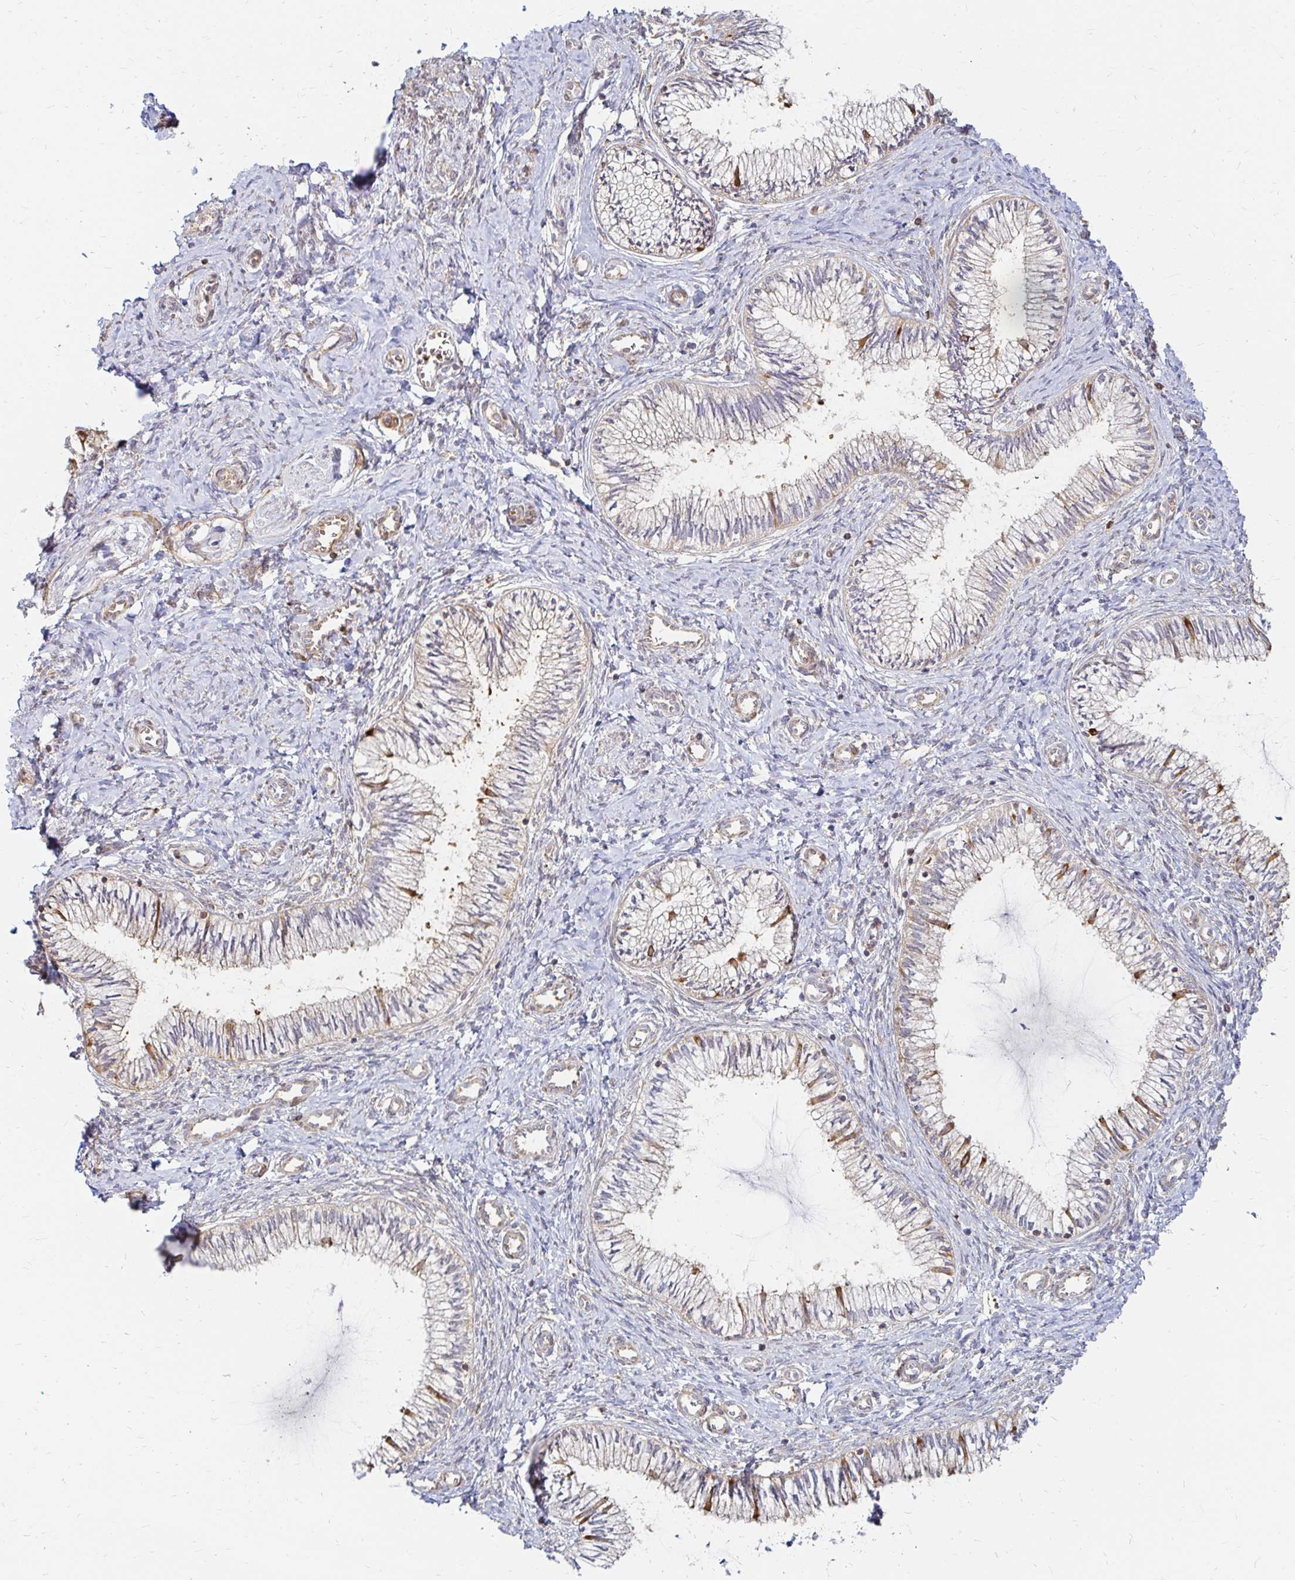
{"staining": {"intensity": "weak", "quantity": "<25%", "location": "cytoplasmic/membranous"}, "tissue": "cervix", "cell_type": "Glandular cells", "image_type": "normal", "snomed": [{"axis": "morphology", "description": "Normal tissue, NOS"}, {"axis": "topography", "description": "Cervix"}], "caption": "Photomicrograph shows no significant protein staining in glandular cells of normal cervix. (DAB IHC visualized using brightfield microscopy, high magnification).", "gene": "CAST", "patient": {"sex": "female", "age": 24}}